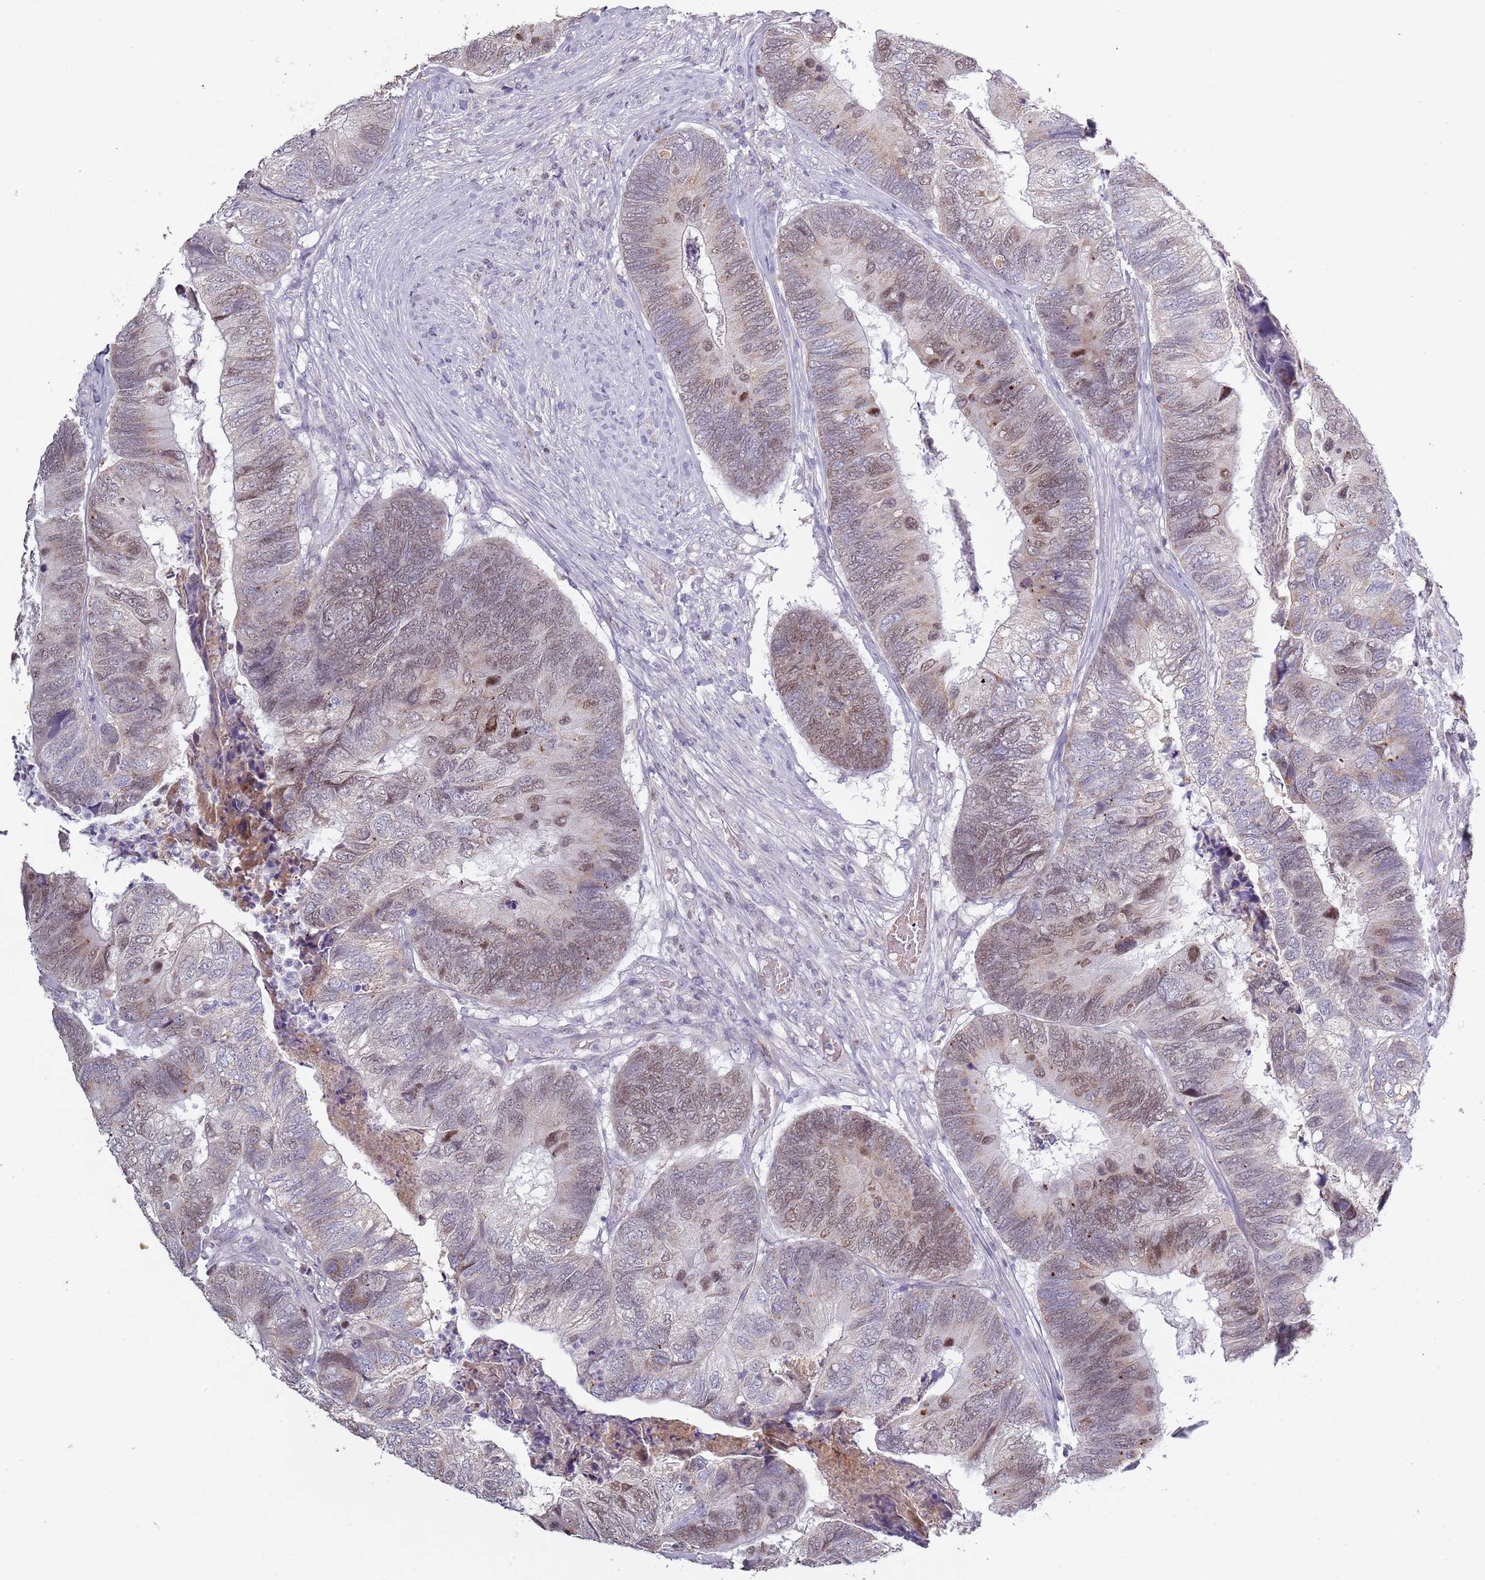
{"staining": {"intensity": "moderate", "quantity": "25%-75%", "location": "cytoplasmic/membranous,nuclear"}, "tissue": "colorectal cancer", "cell_type": "Tumor cells", "image_type": "cancer", "snomed": [{"axis": "morphology", "description": "Adenocarcinoma, NOS"}, {"axis": "topography", "description": "Colon"}], "caption": "Protein staining of colorectal cancer (adenocarcinoma) tissue displays moderate cytoplasmic/membranous and nuclear staining in about 25%-75% of tumor cells. Immunohistochemistry (ihc) stains the protein in brown and the nuclei are stained blue.", "gene": "SYS1", "patient": {"sex": "female", "age": 67}}